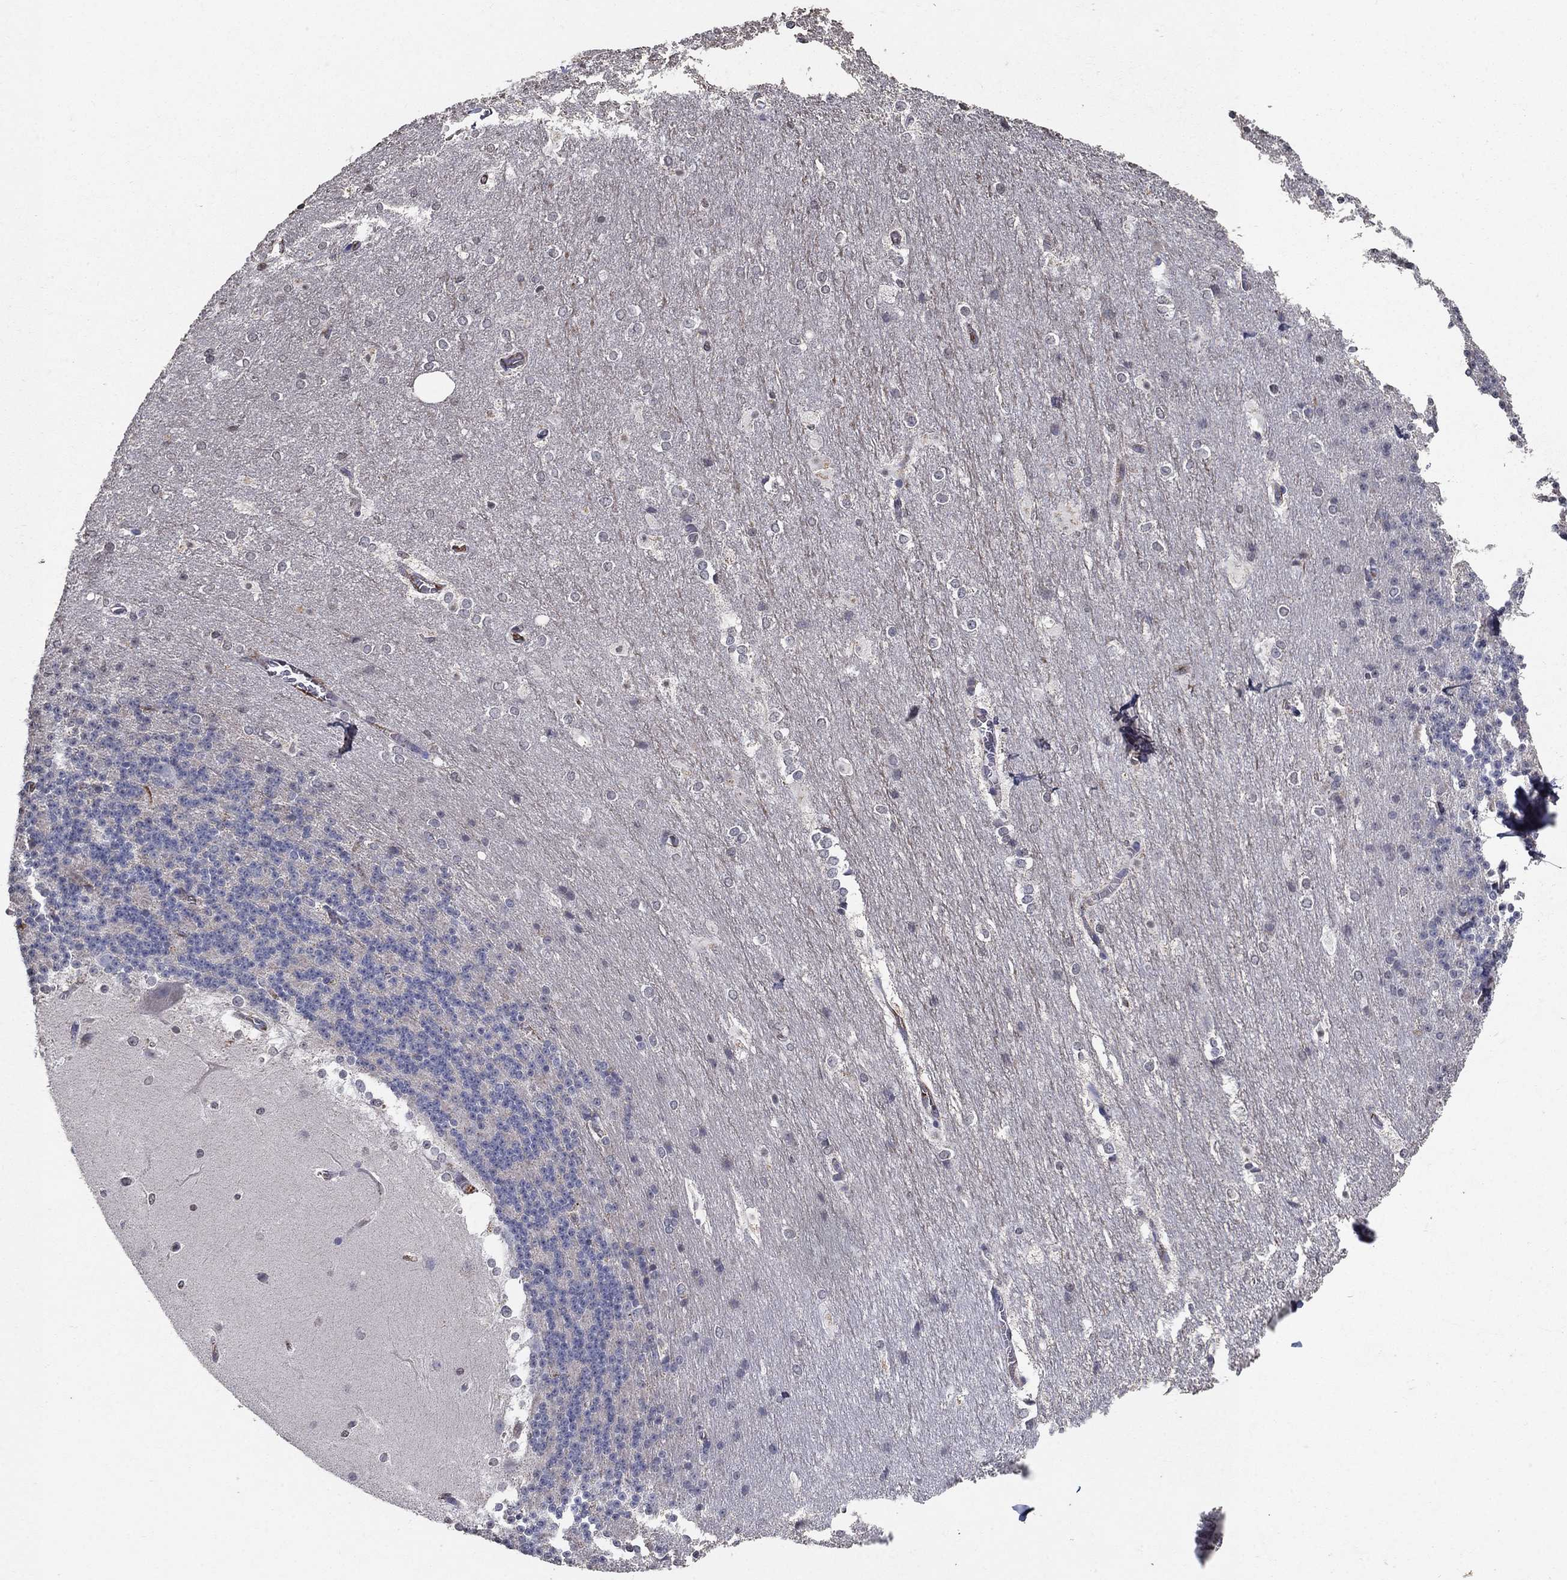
{"staining": {"intensity": "negative", "quantity": "none", "location": "none"}, "tissue": "cerebellum", "cell_type": "Cells in granular layer", "image_type": "normal", "snomed": [{"axis": "morphology", "description": "Normal tissue, NOS"}, {"axis": "topography", "description": "Cerebellum"}], "caption": "Immunohistochemical staining of normal cerebellum shows no significant staining in cells in granular layer. (Stains: DAB (3,3'-diaminobenzidine) immunohistochemistry (IHC) with hematoxylin counter stain, Microscopy: brightfield microscopy at high magnification).", "gene": "TINAG", "patient": {"sex": "female", "age": 19}}